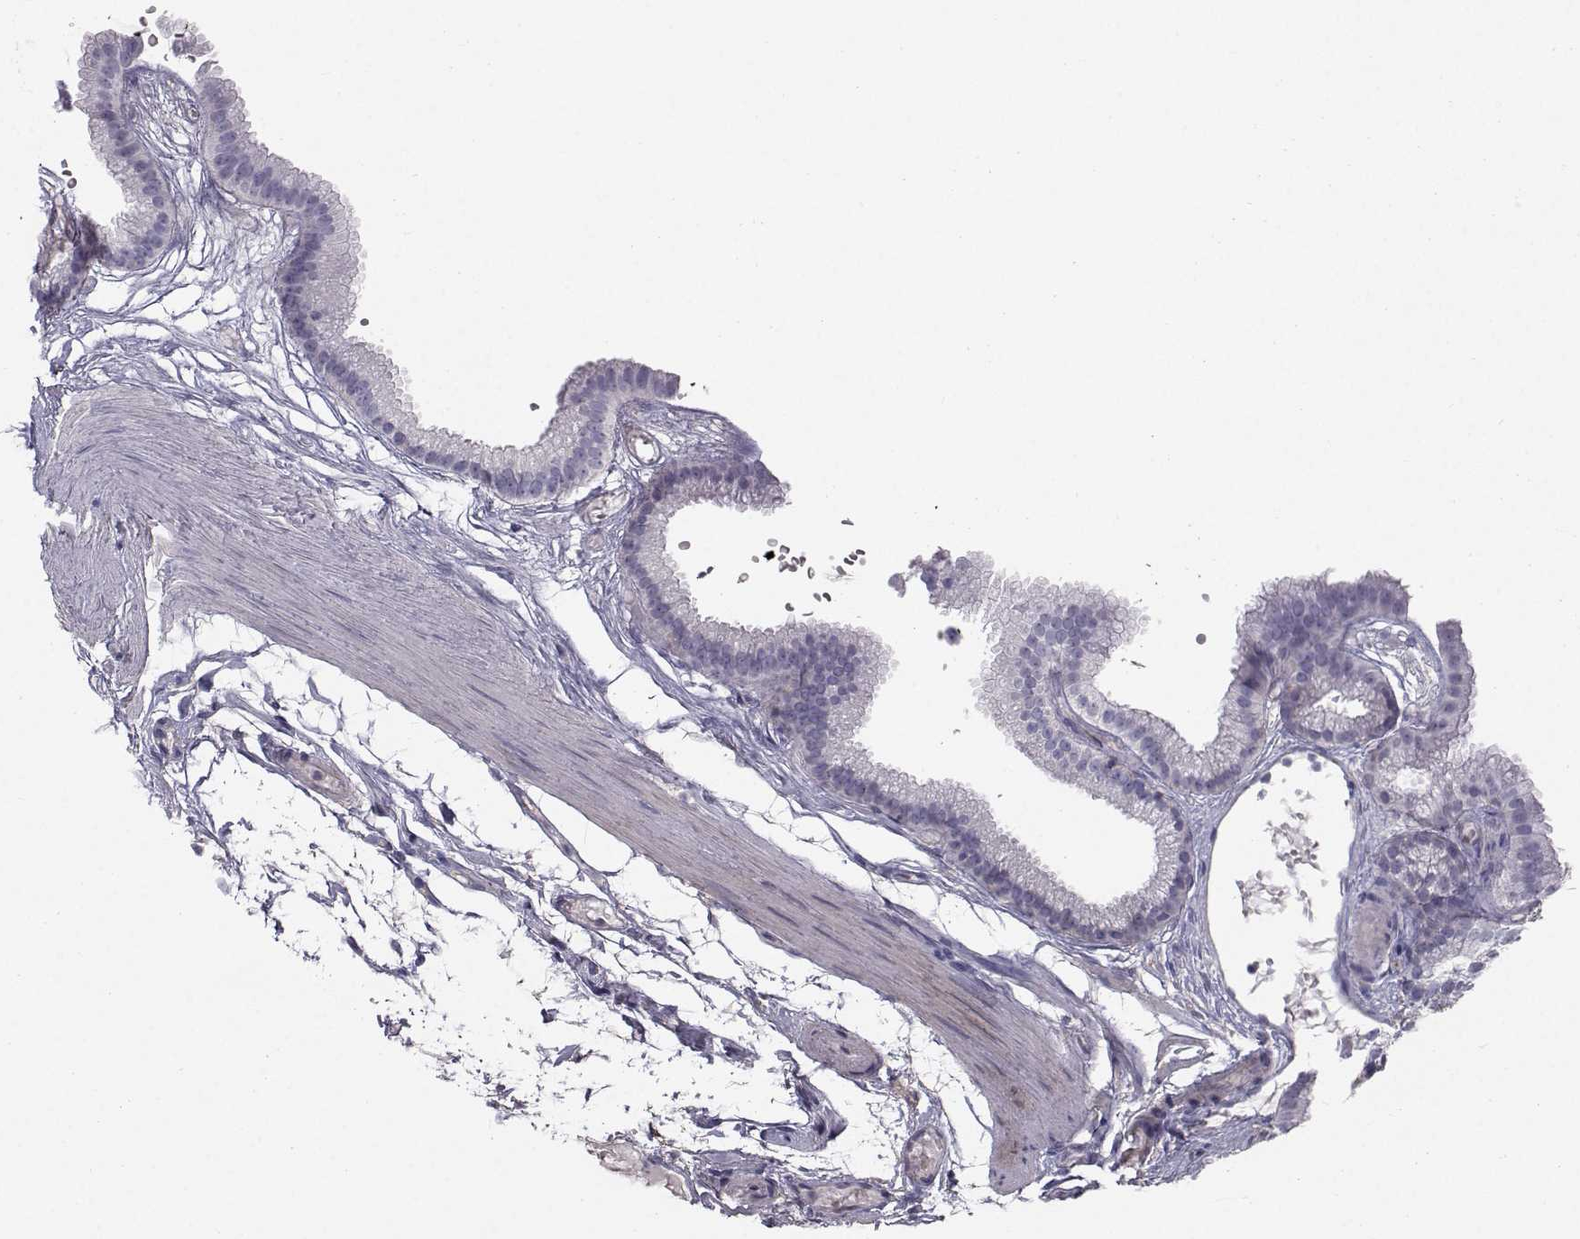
{"staining": {"intensity": "negative", "quantity": "none", "location": "none"}, "tissue": "gallbladder", "cell_type": "Glandular cells", "image_type": "normal", "snomed": [{"axis": "morphology", "description": "Normal tissue, NOS"}, {"axis": "topography", "description": "Gallbladder"}], "caption": "Immunohistochemistry (IHC) of benign human gallbladder exhibits no staining in glandular cells. The staining is performed using DAB (3,3'-diaminobenzidine) brown chromogen with nuclei counter-stained in using hematoxylin.", "gene": "SPDYE4", "patient": {"sex": "female", "age": 45}}